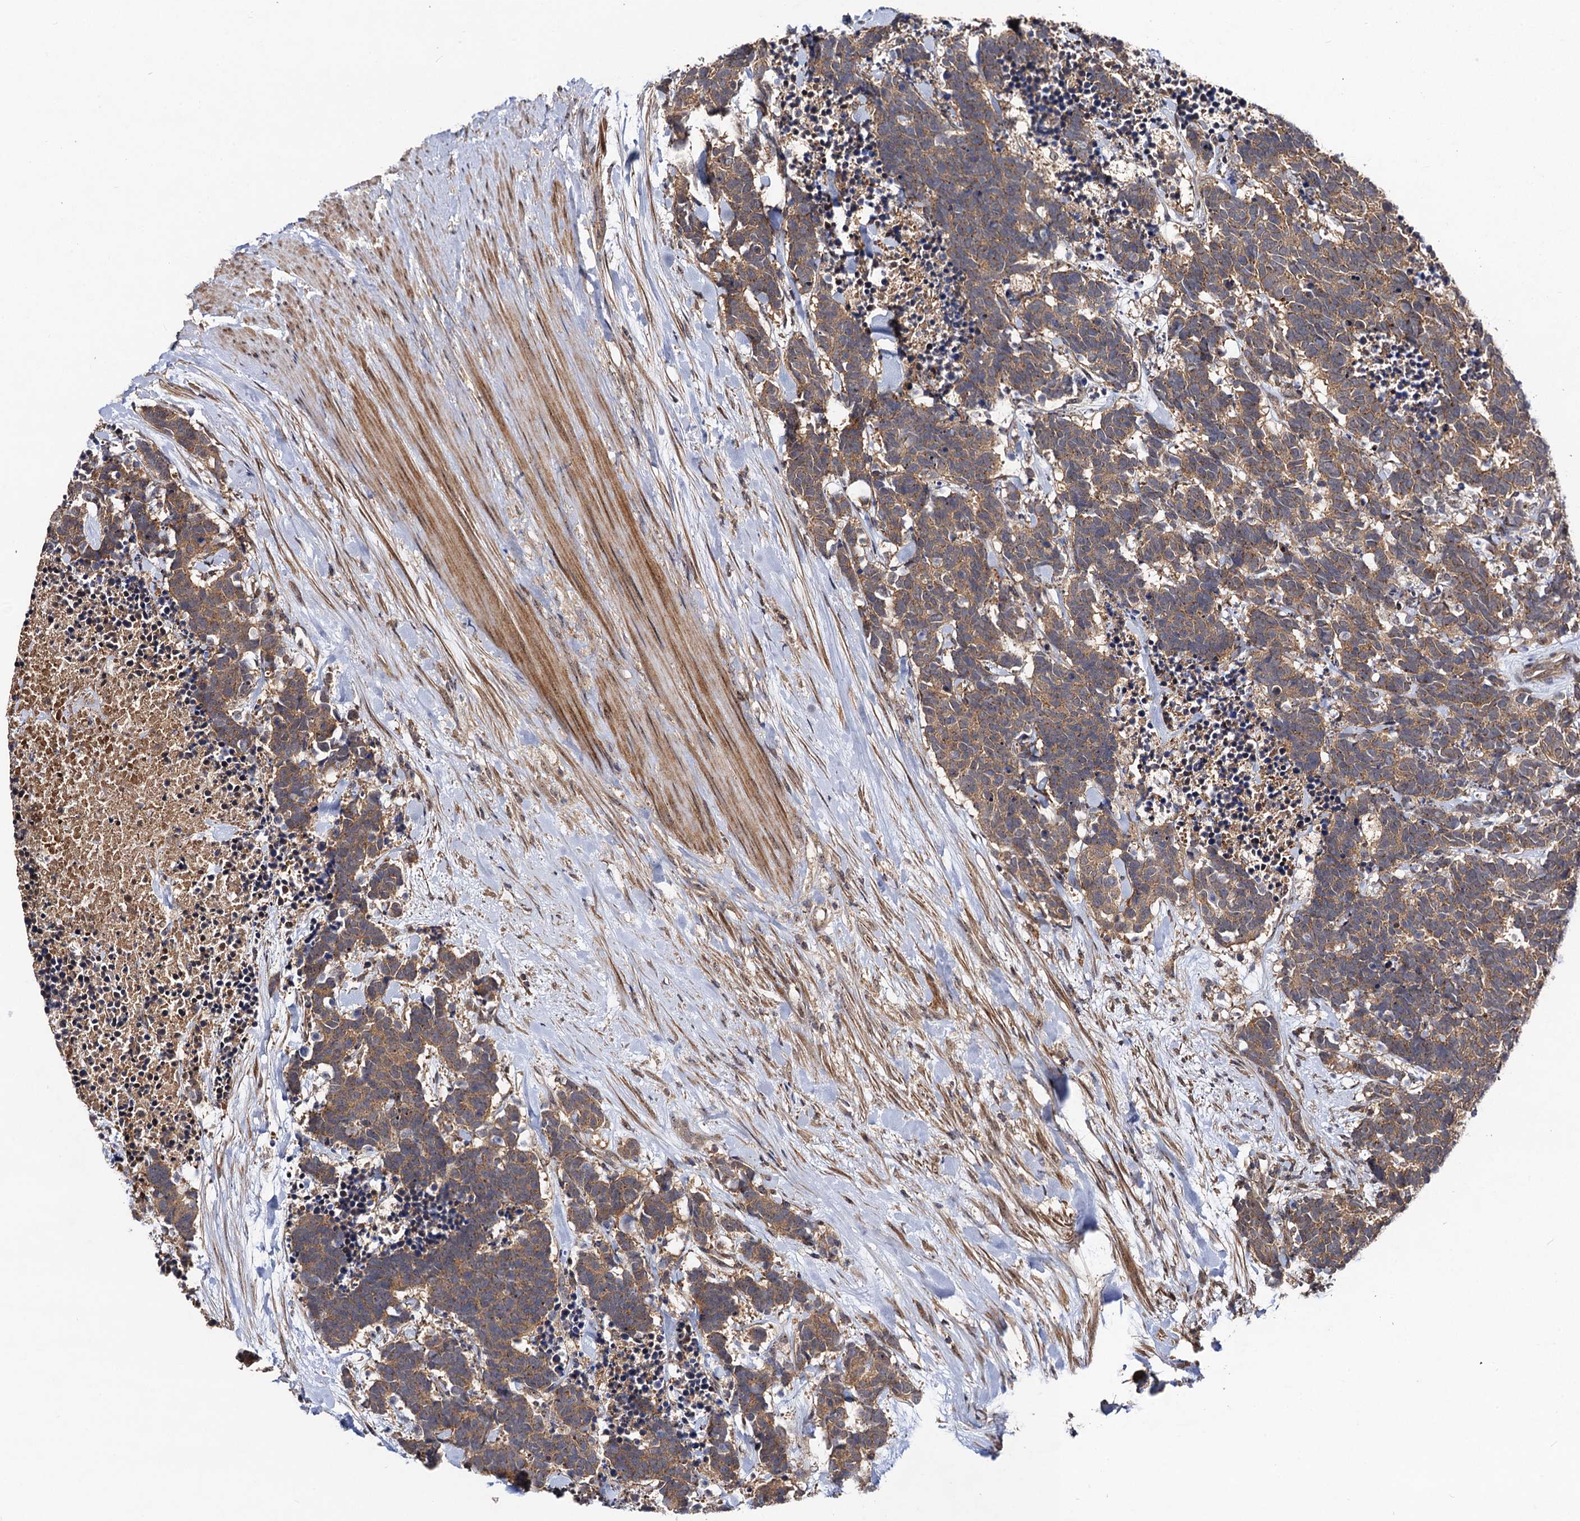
{"staining": {"intensity": "moderate", "quantity": ">75%", "location": "cytoplasmic/membranous"}, "tissue": "carcinoid", "cell_type": "Tumor cells", "image_type": "cancer", "snomed": [{"axis": "morphology", "description": "Carcinoma, NOS"}, {"axis": "morphology", "description": "Carcinoid, malignant, NOS"}, {"axis": "topography", "description": "Prostate"}], "caption": "Protein expression by immunohistochemistry demonstrates moderate cytoplasmic/membranous positivity in approximately >75% of tumor cells in carcinoid. (DAB IHC, brown staining for protein, blue staining for nuclei).", "gene": "KXD1", "patient": {"sex": "male", "age": 57}}